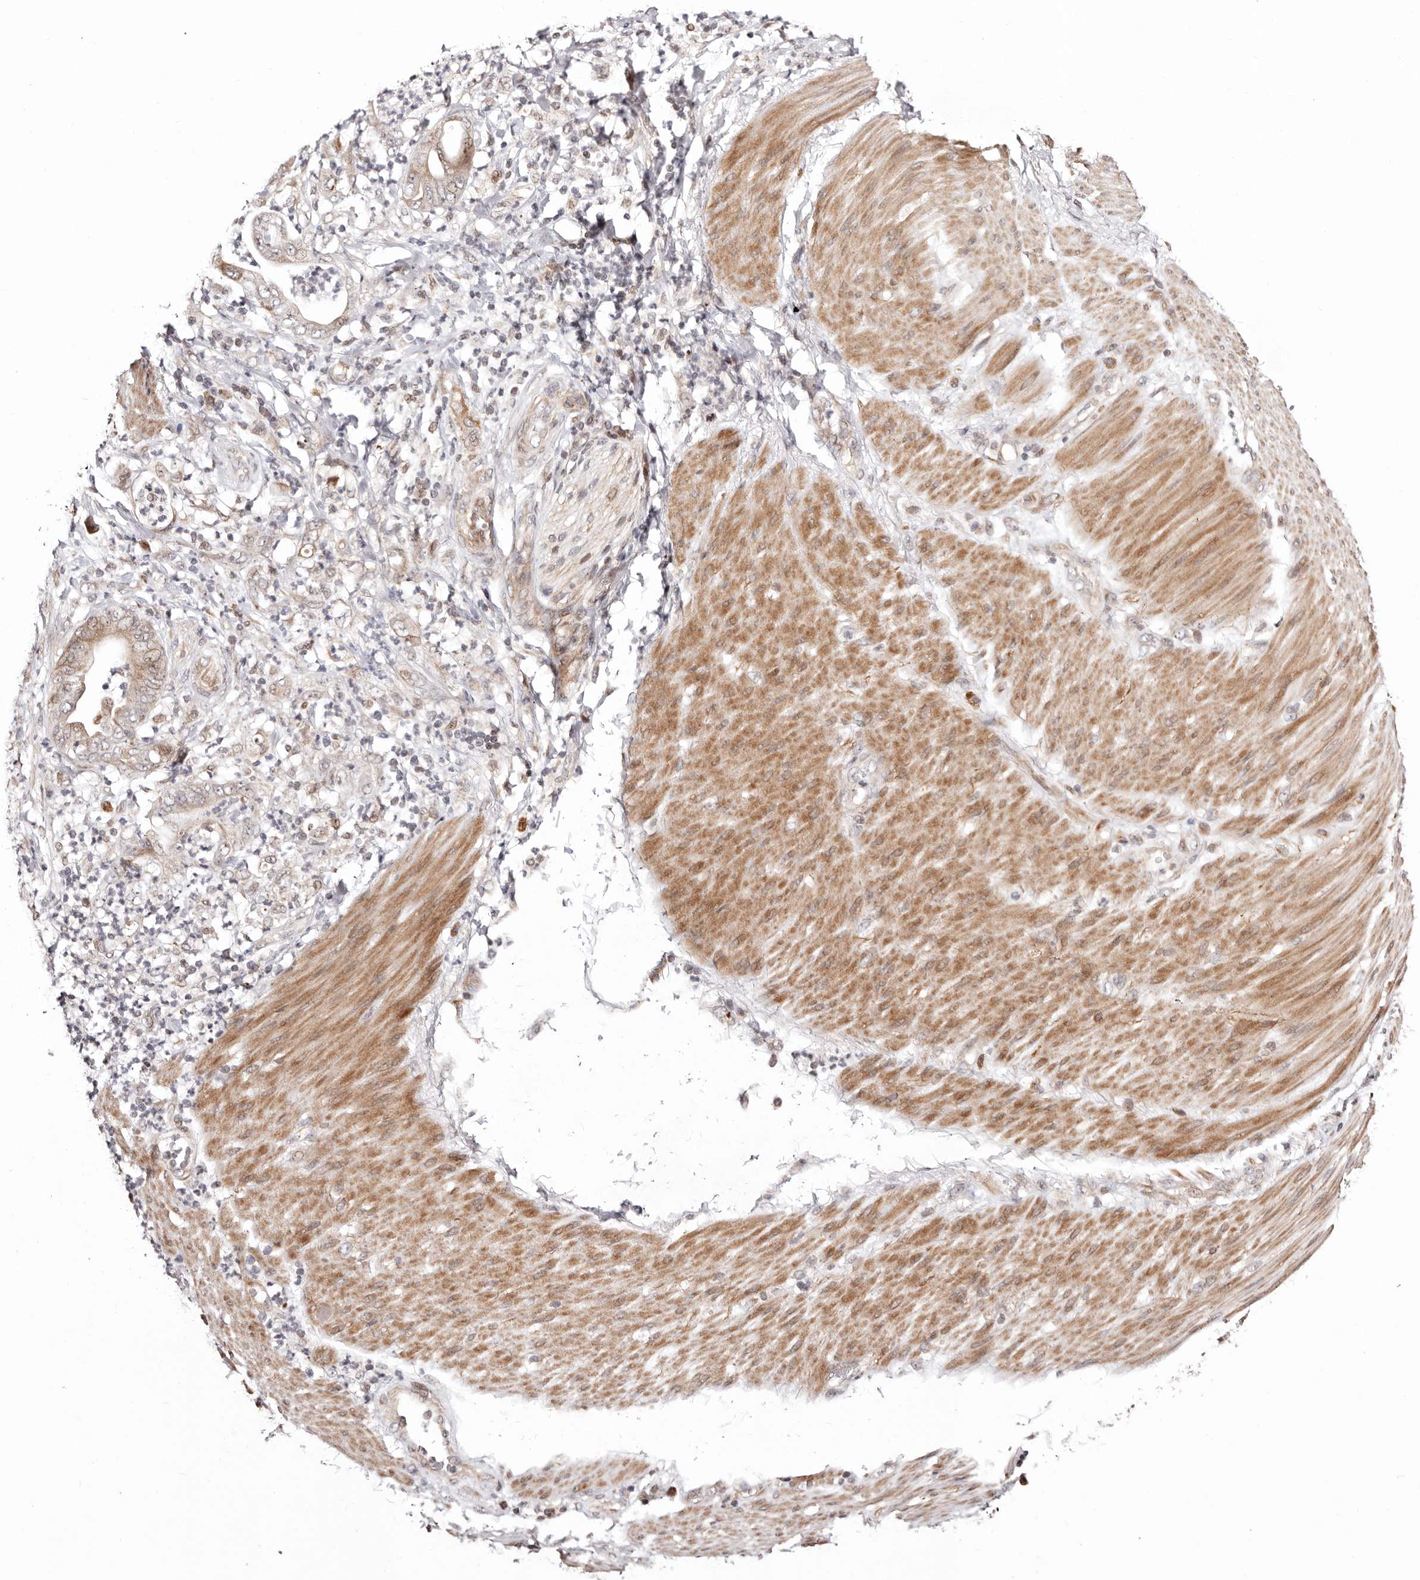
{"staining": {"intensity": "weak", "quantity": ">75%", "location": "cytoplasmic/membranous"}, "tissue": "stomach cancer", "cell_type": "Tumor cells", "image_type": "cancer", "snomed": [{"axis": "morphology", "description": "Adenocarcinoma, NOS"}, {"axis": "topography", "description": "Stomach"}], "caption": "This is an image of immunohistochemistry staining of stomach cancer, which shows weak staining in the cytoplasmic/membranous of tumor cells.", "gene": "HIVEP3", "patient": {"sex": "female", "age": 73}}